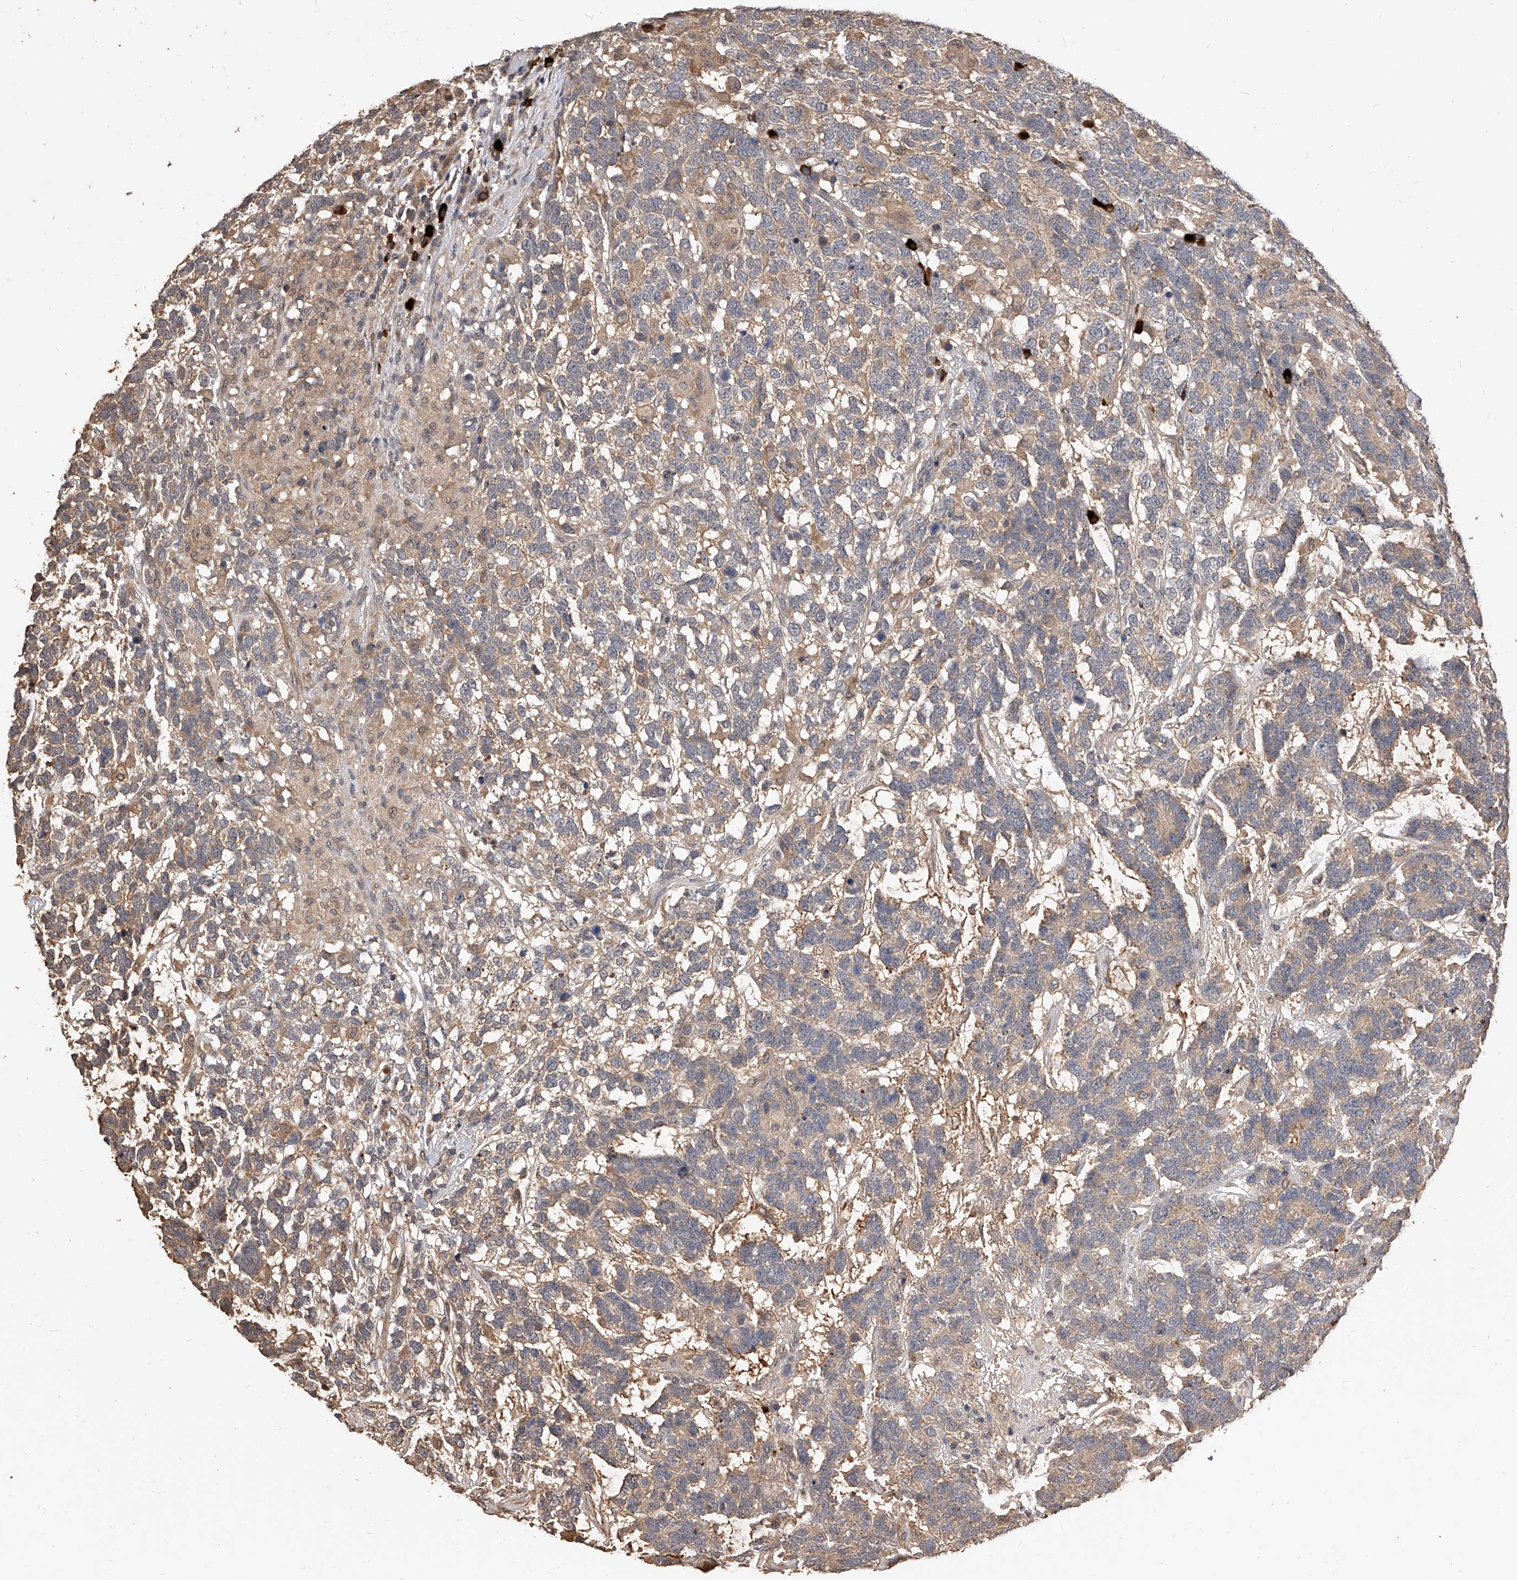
{"staining": {"intensity": "weak", "quantity": "25%-75%", "location": "cytoplasmic/membranous"}, "tissue": "testis cancer", "cell_type": "Tumor cells", "image_type": "cancer", "snomed": [{"axis": "morphology", "description": "Carcinoma, Embryonal, NOS"}, {"axis": "topography", "description": "Testis"}], "caption": "Testis cancer (embryonal carcinoma) stained with IHC reveals weak cytoplasmic/membranous expression in approximately 25%-75% of tumor cells. The protein of interest is shown in brown color, while the nuclei are stained blue.", "gene": "CFAP410", "patient": {"sex": "male", "age": 26}}